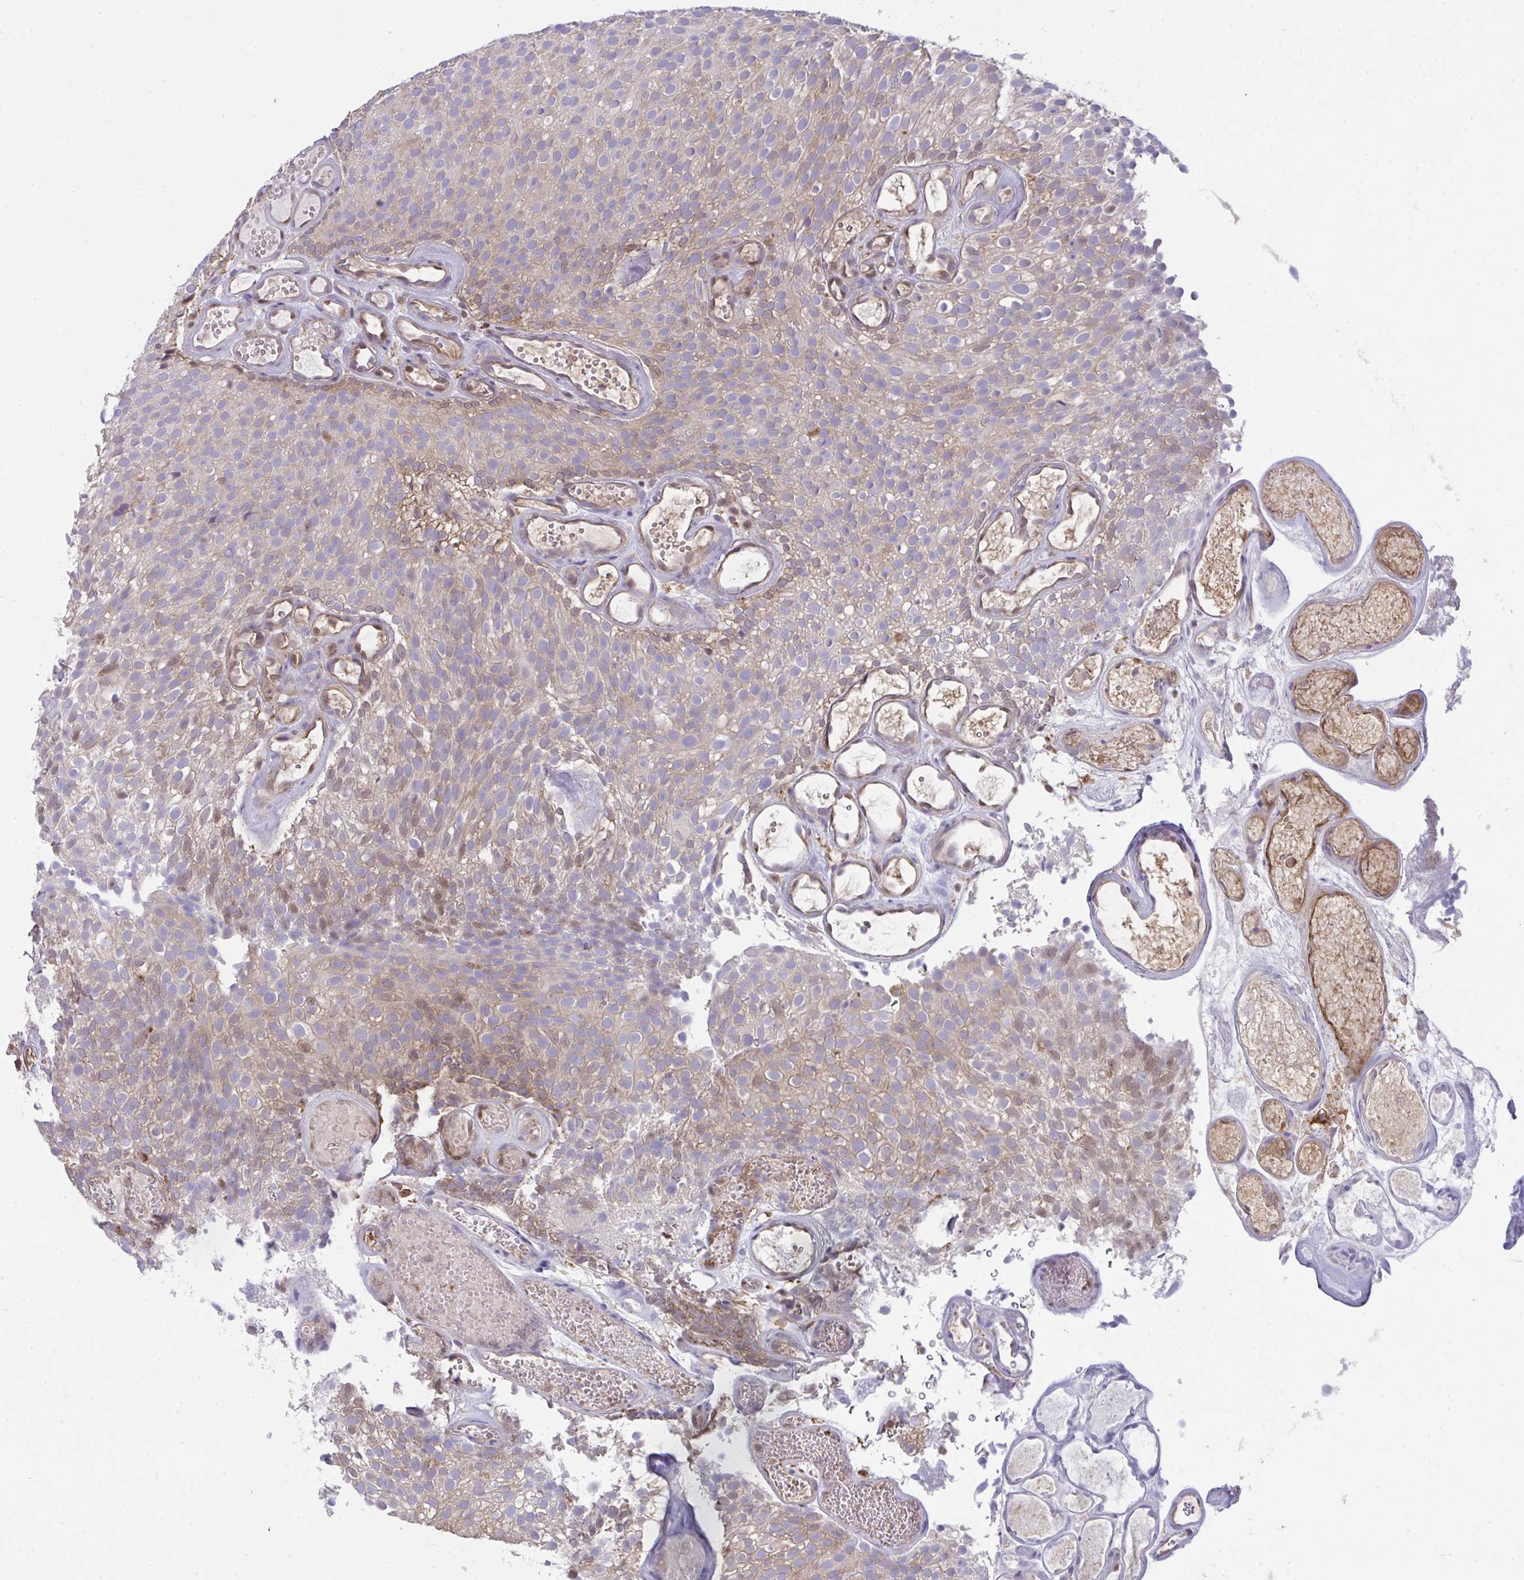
{"staining": {"intensity": "weak", "quantity": "25%-75%", "location": "cytoplasmic/membranous,nuclear"}, "tissue": "urothelial cancer", "cell_type": "Tumor cells", "image_type": "cancer", "snomed": [{"axis": "morphology", "description": "Urothelial carcinoma, Low grade"}, {"axis": "topography", "description": "Urinary bladder"}], "caption": "This histopathology image demonstrates urothelial cancer stained with immunohistochemistry (IHC) to label a protein in brown. The cytoplasmic/membranous and nuclear of tumor cells show weak positivity for the protein. Nuclei are counter-stained blue.", "gene": "ALDH16A1", "patient": {"sex": "male", "age": 78}}